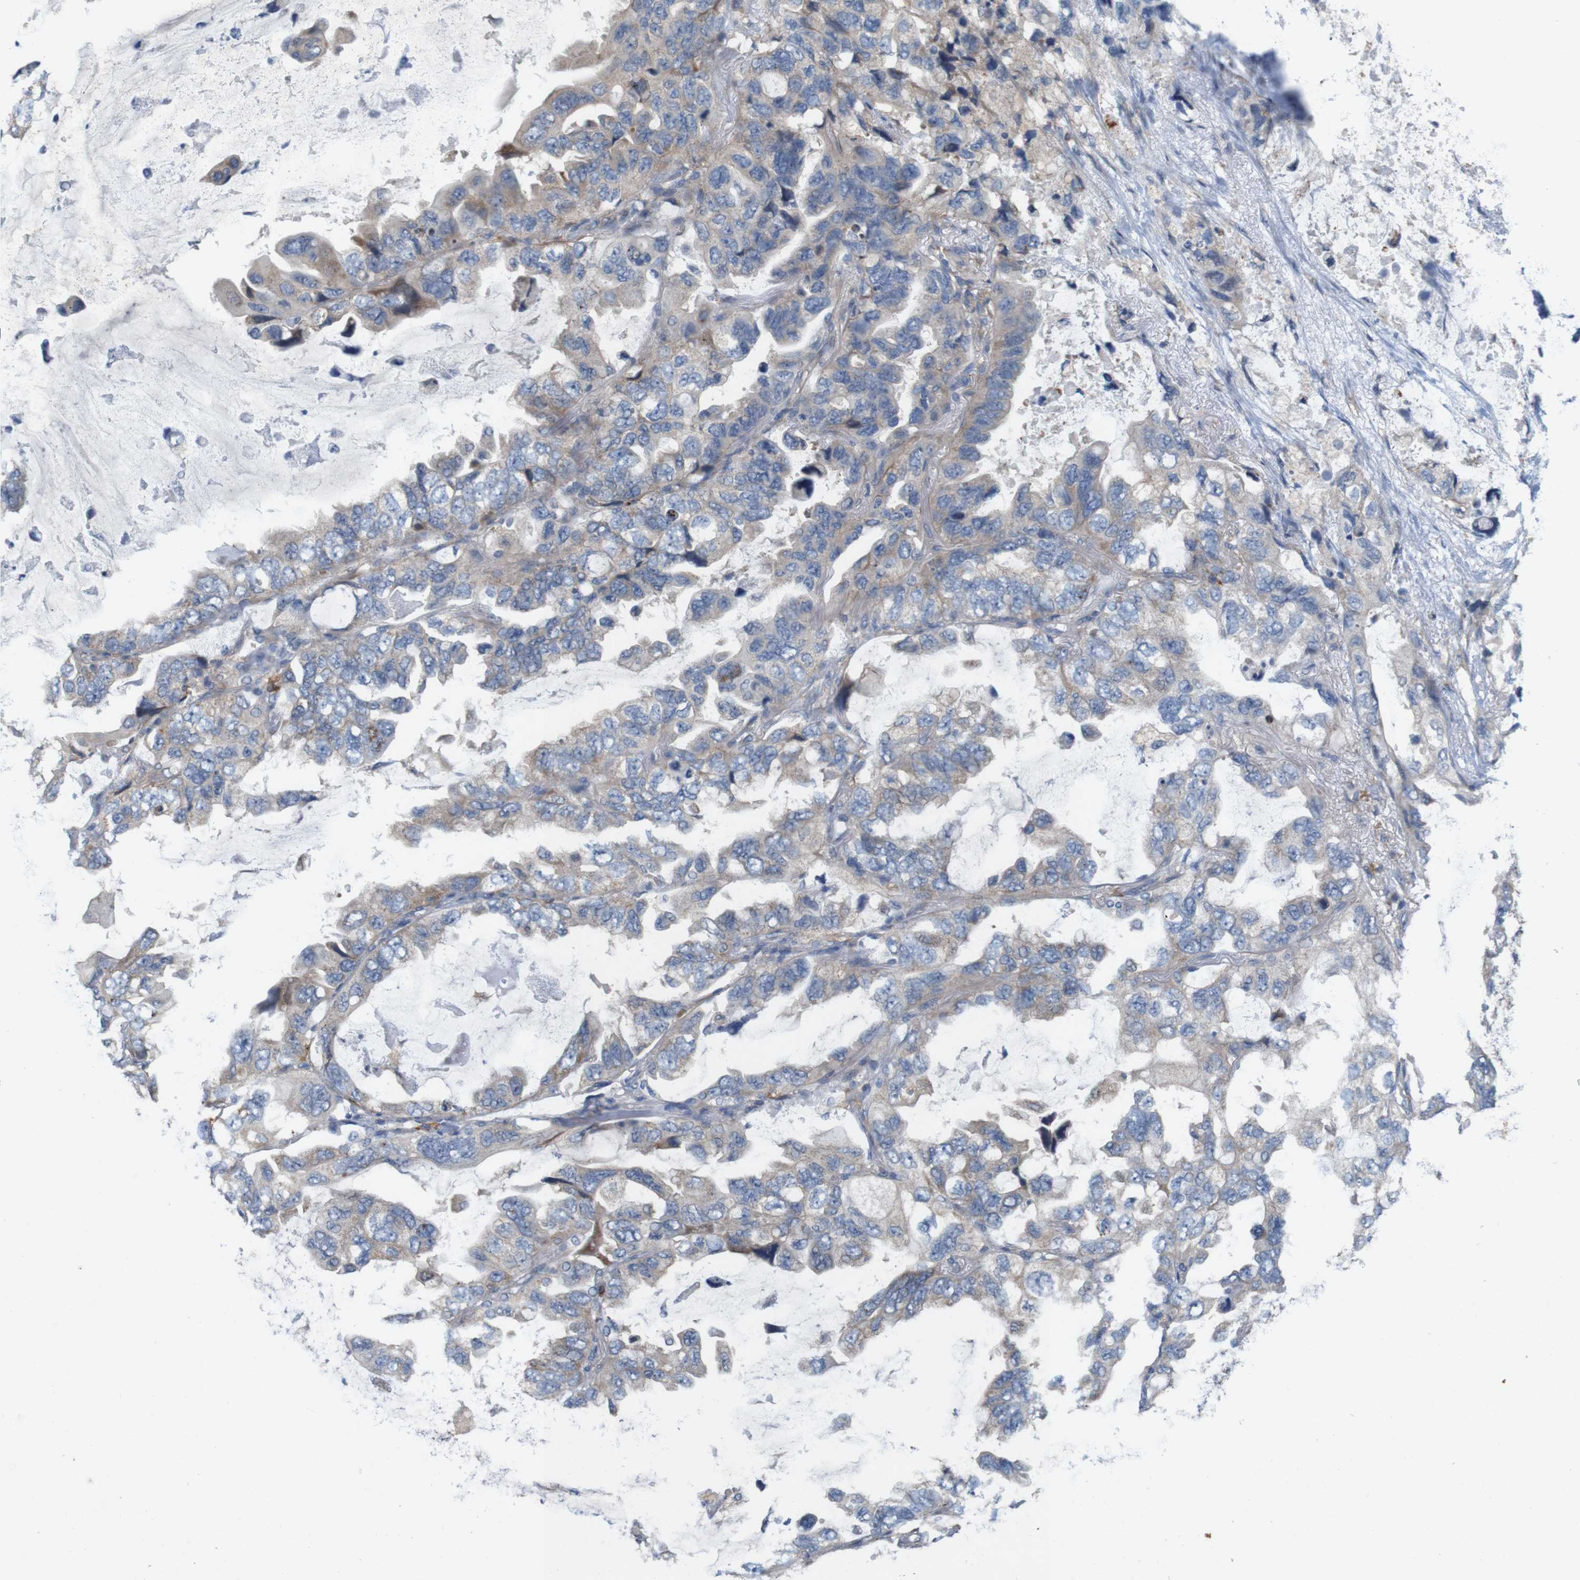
{"staining": {"intensity": "weak", "quantity": ">75%", "location": "cytoplasmic/membranous"}, "tissue": "lung cancer", "cell_type": "Tumor cells", "image_type": "cancer", "snomed": [{"axis": "morphology", "description": "Squamous cell carcinoma, NOS"}, {"axis": "topography", "description": "Lung"}], "caption": "Human squamous cell carcinoma (lung) stained for a protein (brown) exhibits weak cytoplasmic/membranous positive expression in approximately >75% of tumor cells.", "gene": "SIGLEC8", "patient": {"sex": "female", "age": 73}}